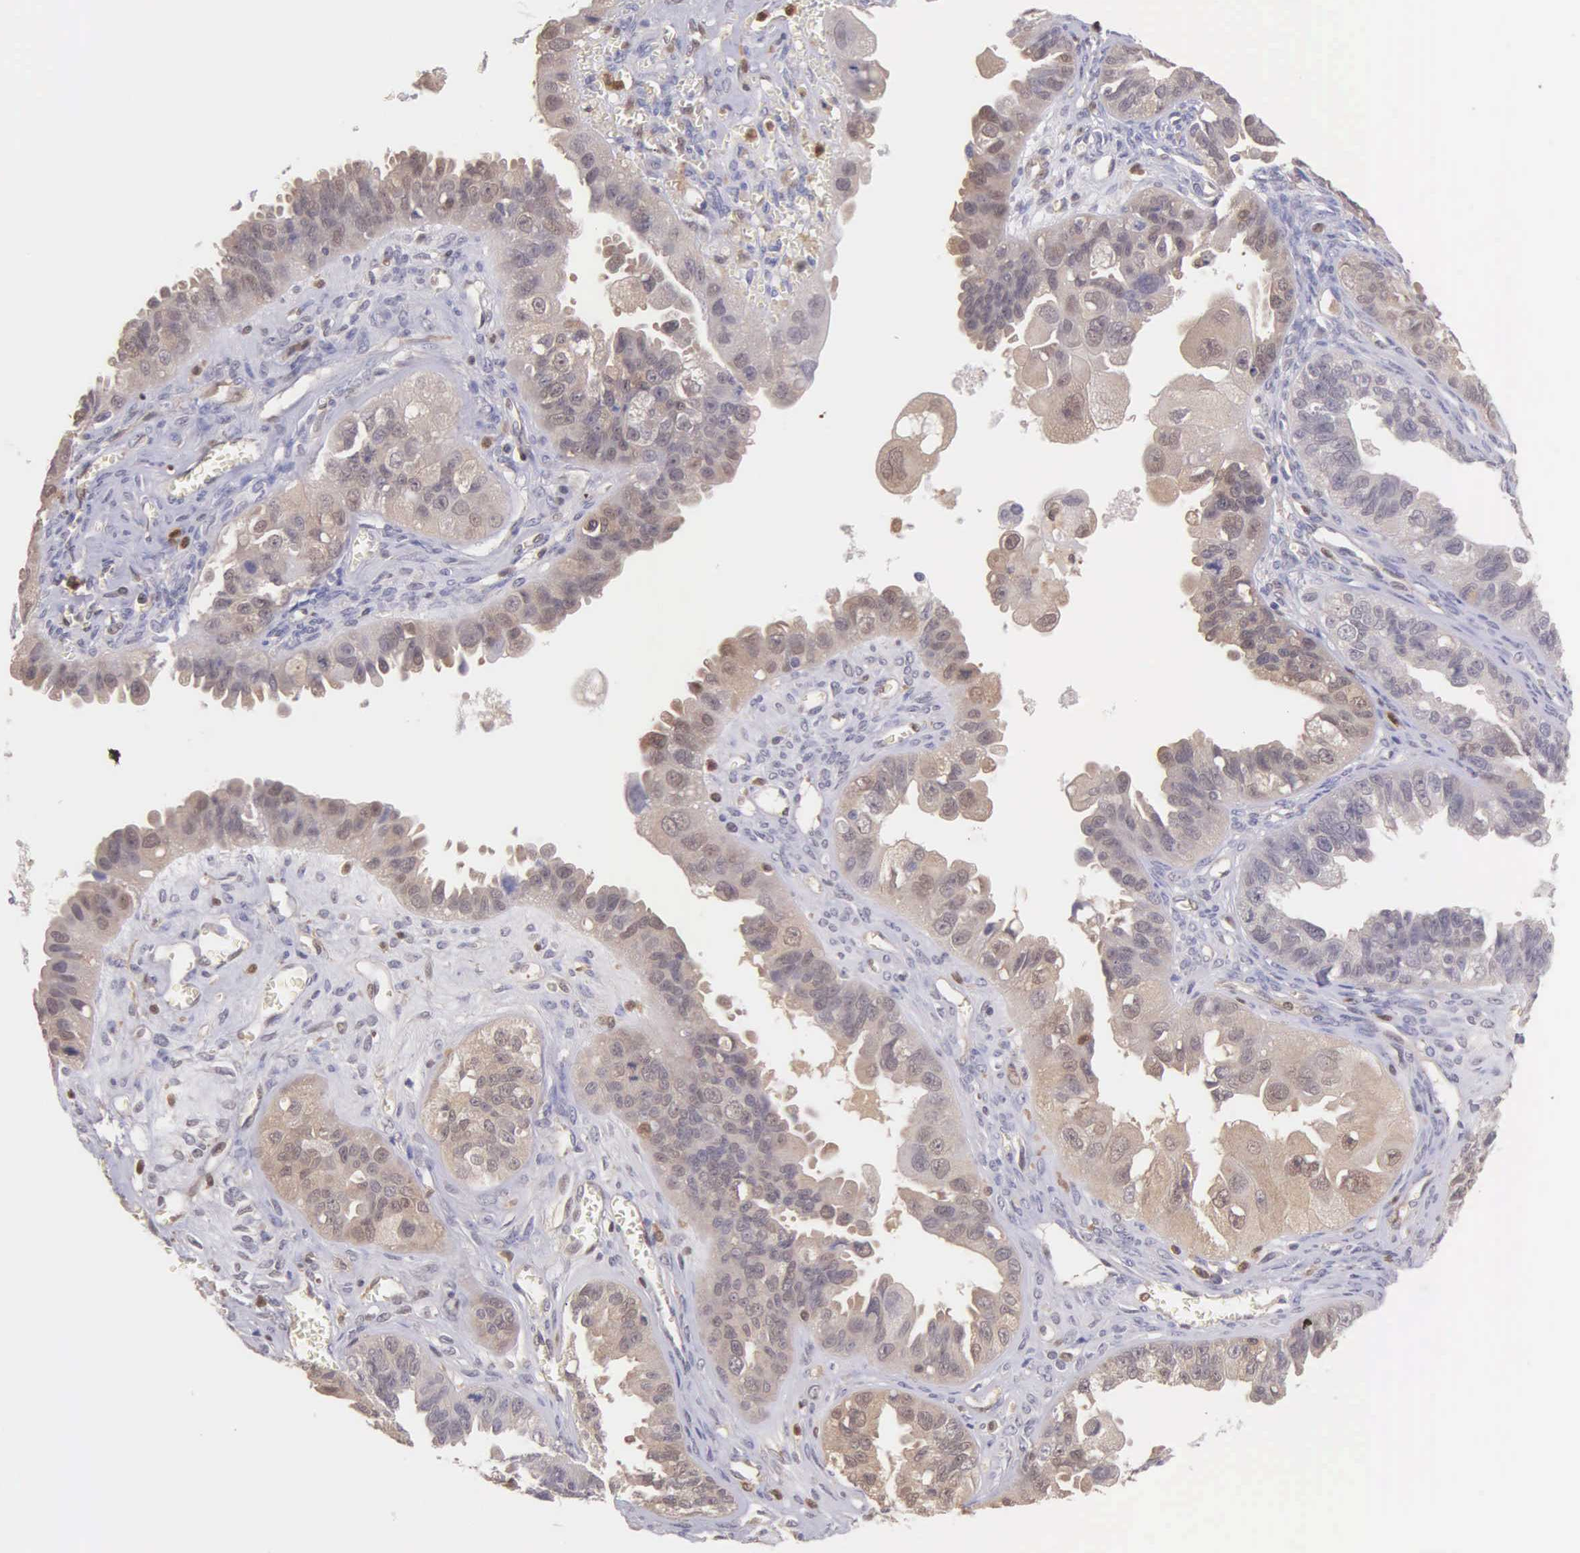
{"staining": {"intensity": "weak", "quantity": ">75%", "location": "cytoplasmic/membranous"}, "tissue": "ovarian cancer", "cell_type": "Tumor cells", "image_type": "cancer", "snomed": [{"axis": "morphology", "description": "Carcinoma, endometroid"}, {"axis": "topography", "description": "Ovary"}], "caption": "Ovarian cancer was stained to show a protein in brown. There is low levels of weak cytoplasmic/membranous positivity in approximately >75% of tumor cells. (brown staining indicates protein expression, while blue staining denotes nuclei).", "gene": "BID", "patient": {"sex": "female", "age": 85}}